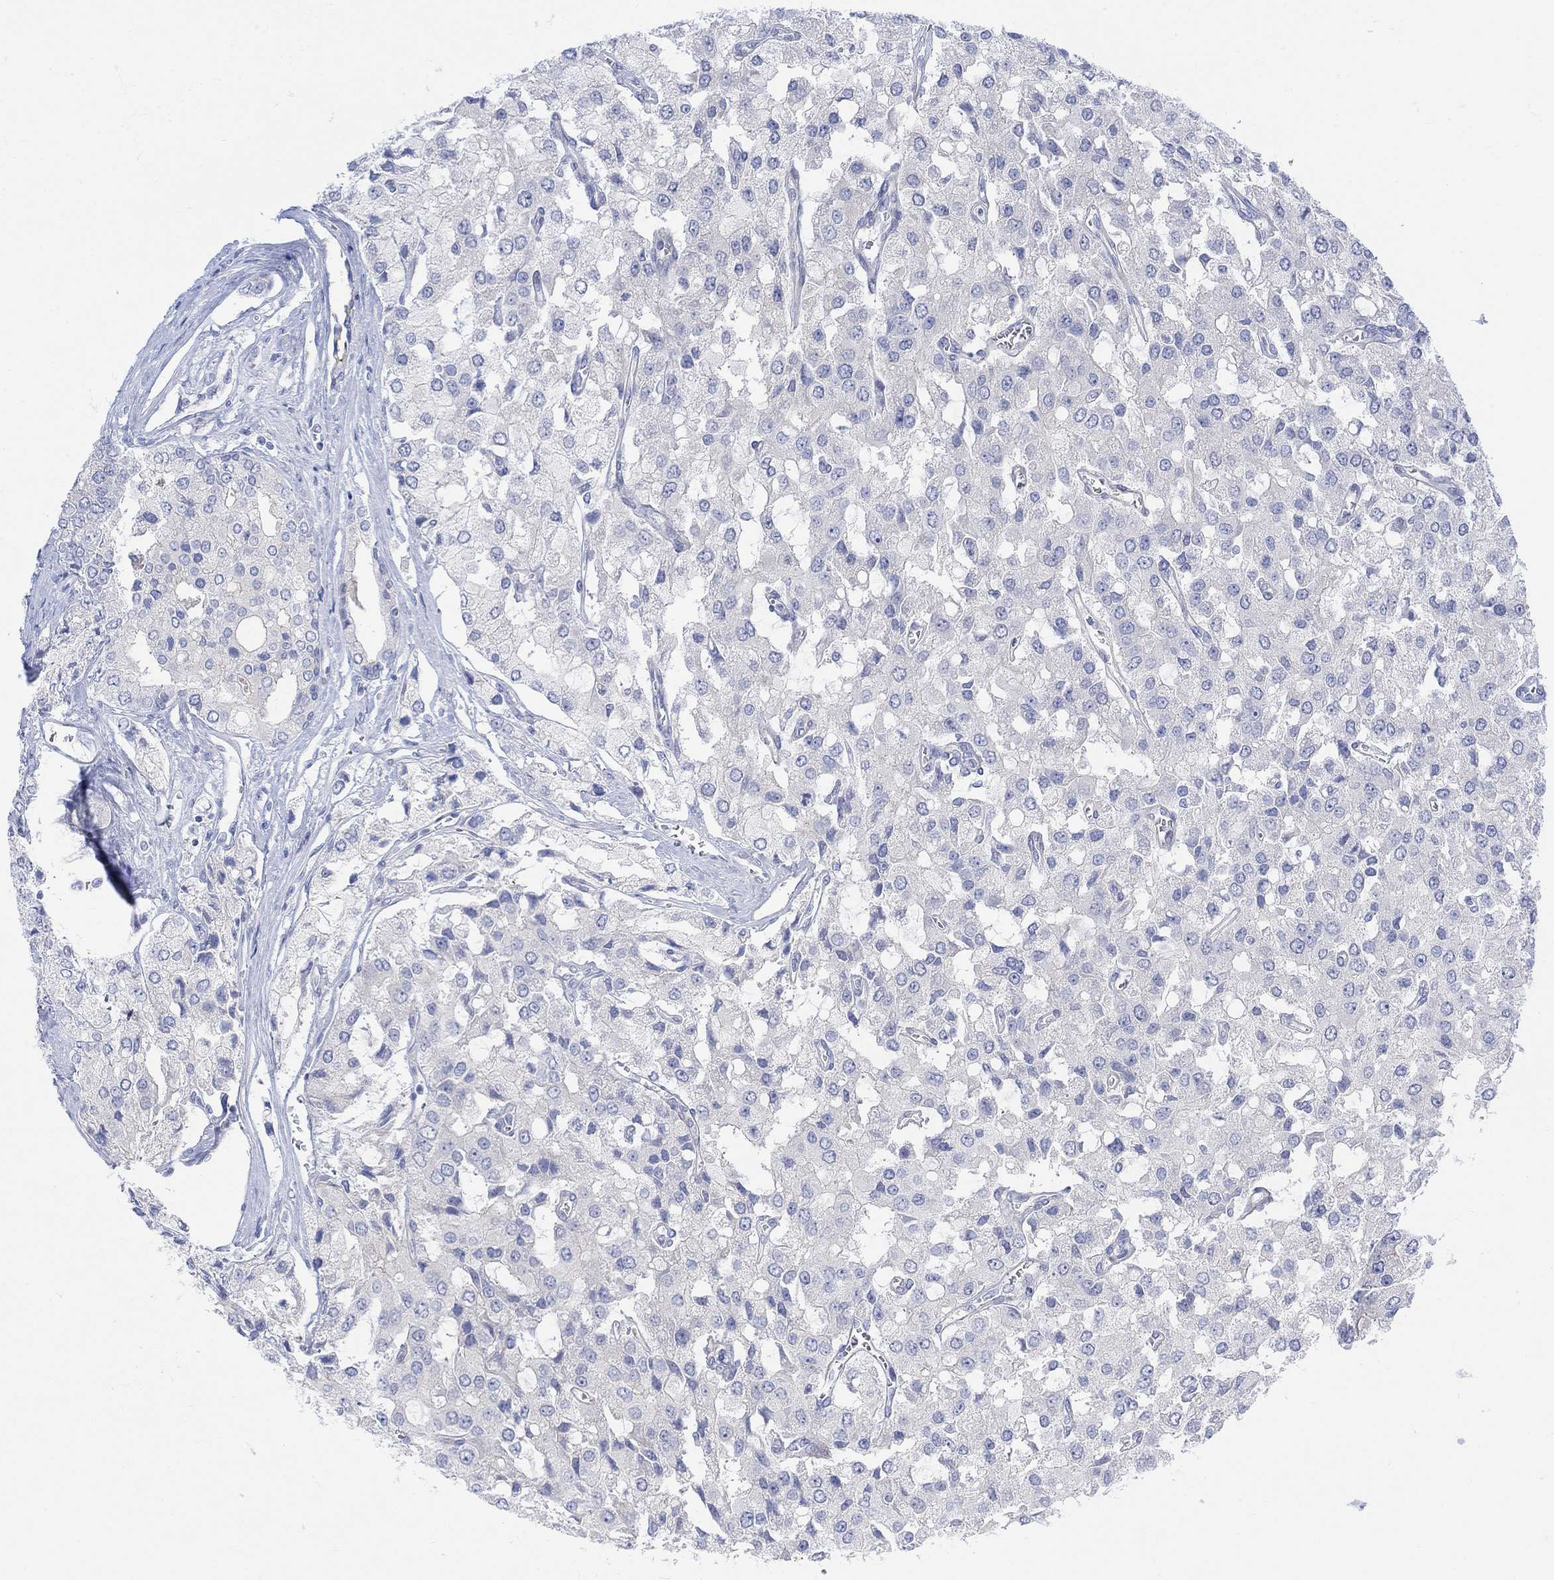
{"staining": {"intensity": "negative", "quantity": "none", "location": "none"}, "tissue": "prostate cancer", "cell_type": "Tumor cells", "image_type": "cancer", "snomed": [{"axis": "morphology", "description": "Adenocarcinoma, NOS"}, {"axis": "topography", "description": "Prostate and seminal vesicle, NOS"}, {"axis": "topography", "description": "Prostate"}], "caption": "High power microscopy micrograph of an immunohistochemistry histopathology image of prostate adenocarcinoma, revealing no significant positivity in tumor cells.", "gene": "TLDC2", "patient": {"sex": "male", "age": 67}}